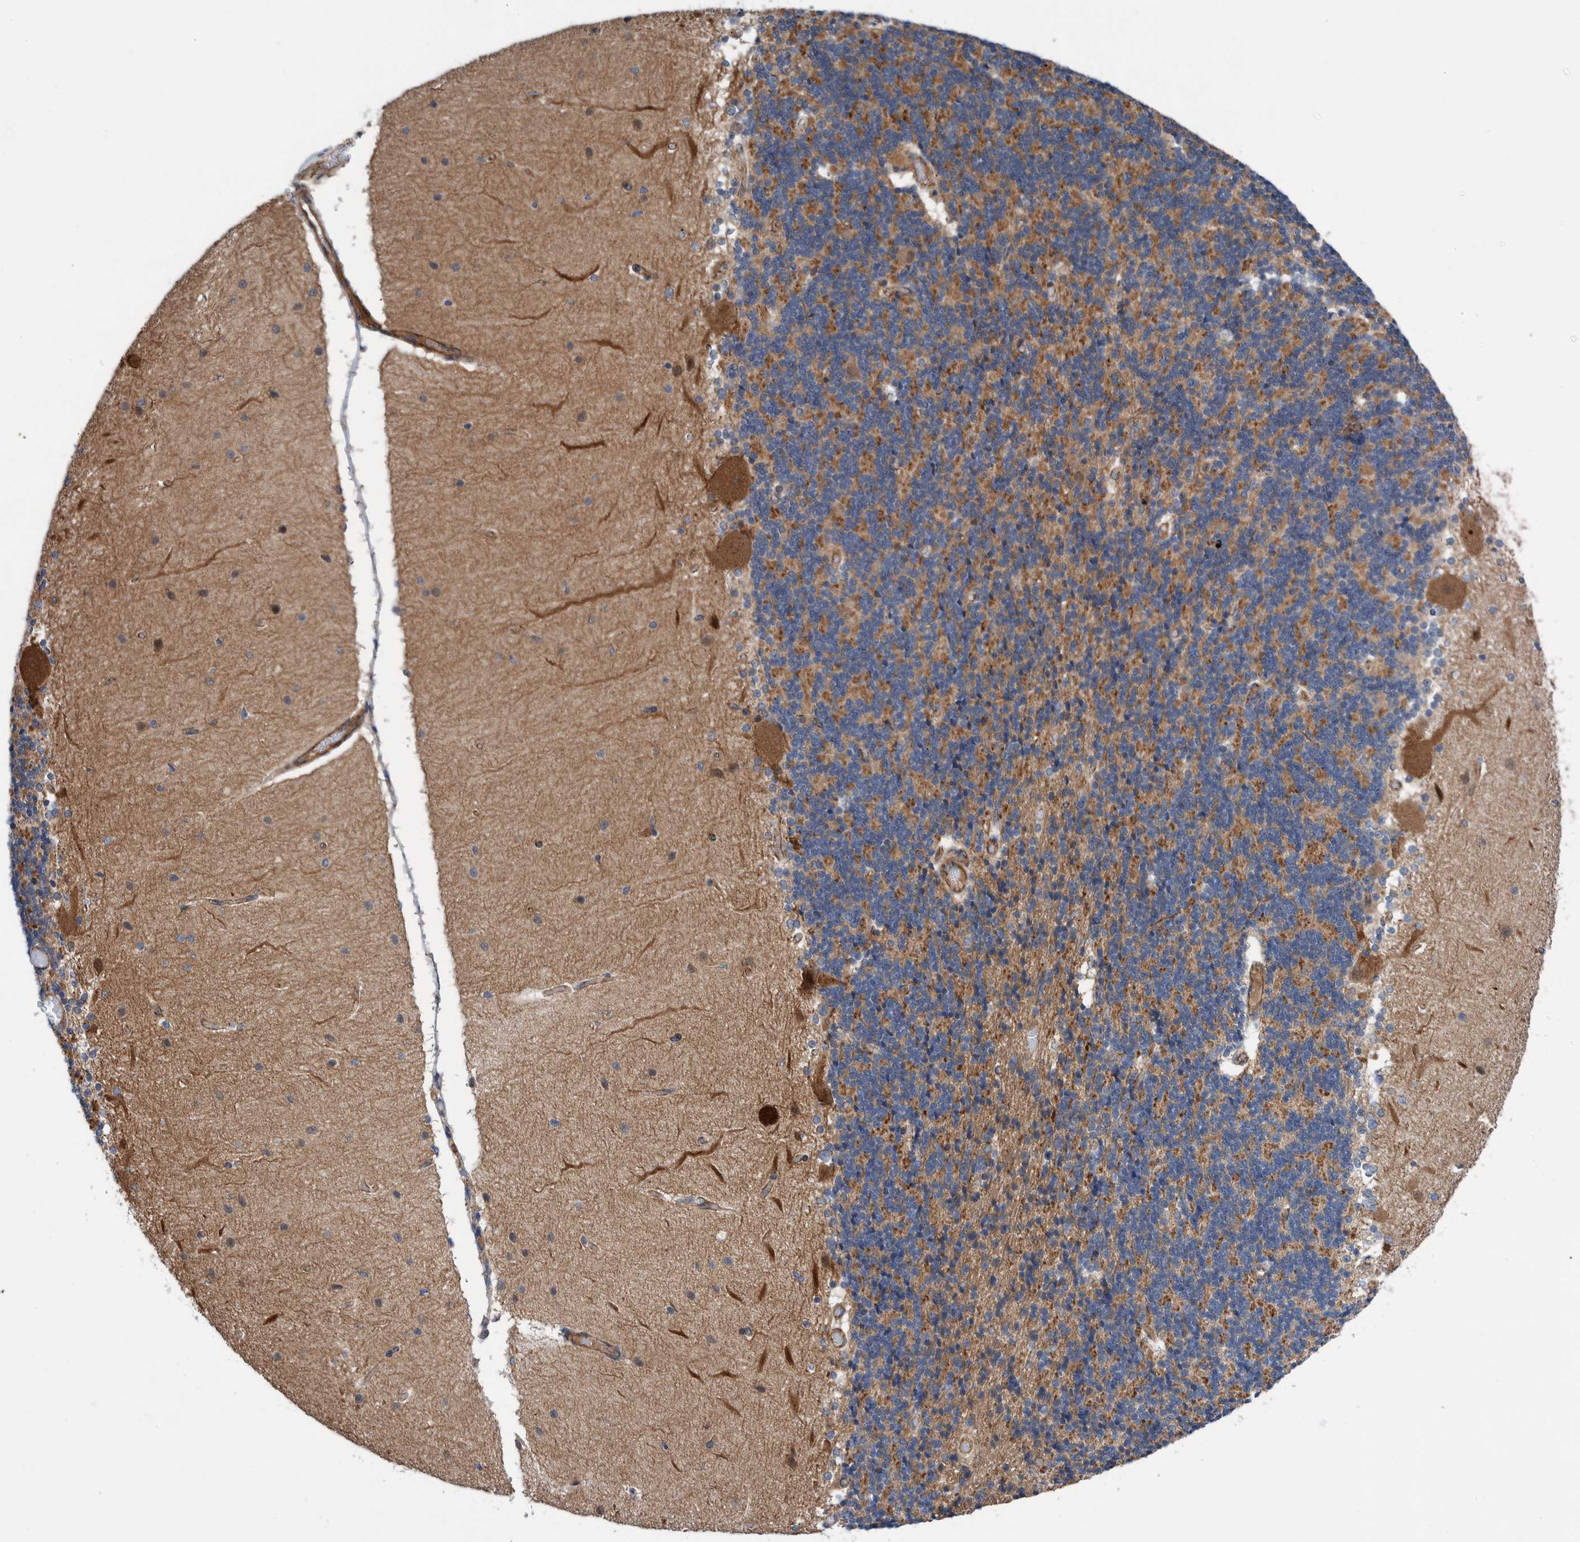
{"staining": {"intensity": "moderate", "quantity": "25%-75%", "location": "cytoplasmic/membranous"}, "tissue": "cerebellum", "cell_type": "Cells in granular layer", "image_type": "normal", "snomed": [{"axis": "morphology", "description": "Normal tissue, NOS"}, {"axis": "topography", "description": "Cerebellum"}], "caption": "IHC of unremarkable human cerebellum shows medium levels of moderate cytoplasmic/membranous staining in about 25%-75% of cells in granular layer.", "gene": "ENSG00000262660", "patient": {"sex": "female", "age": 54}}